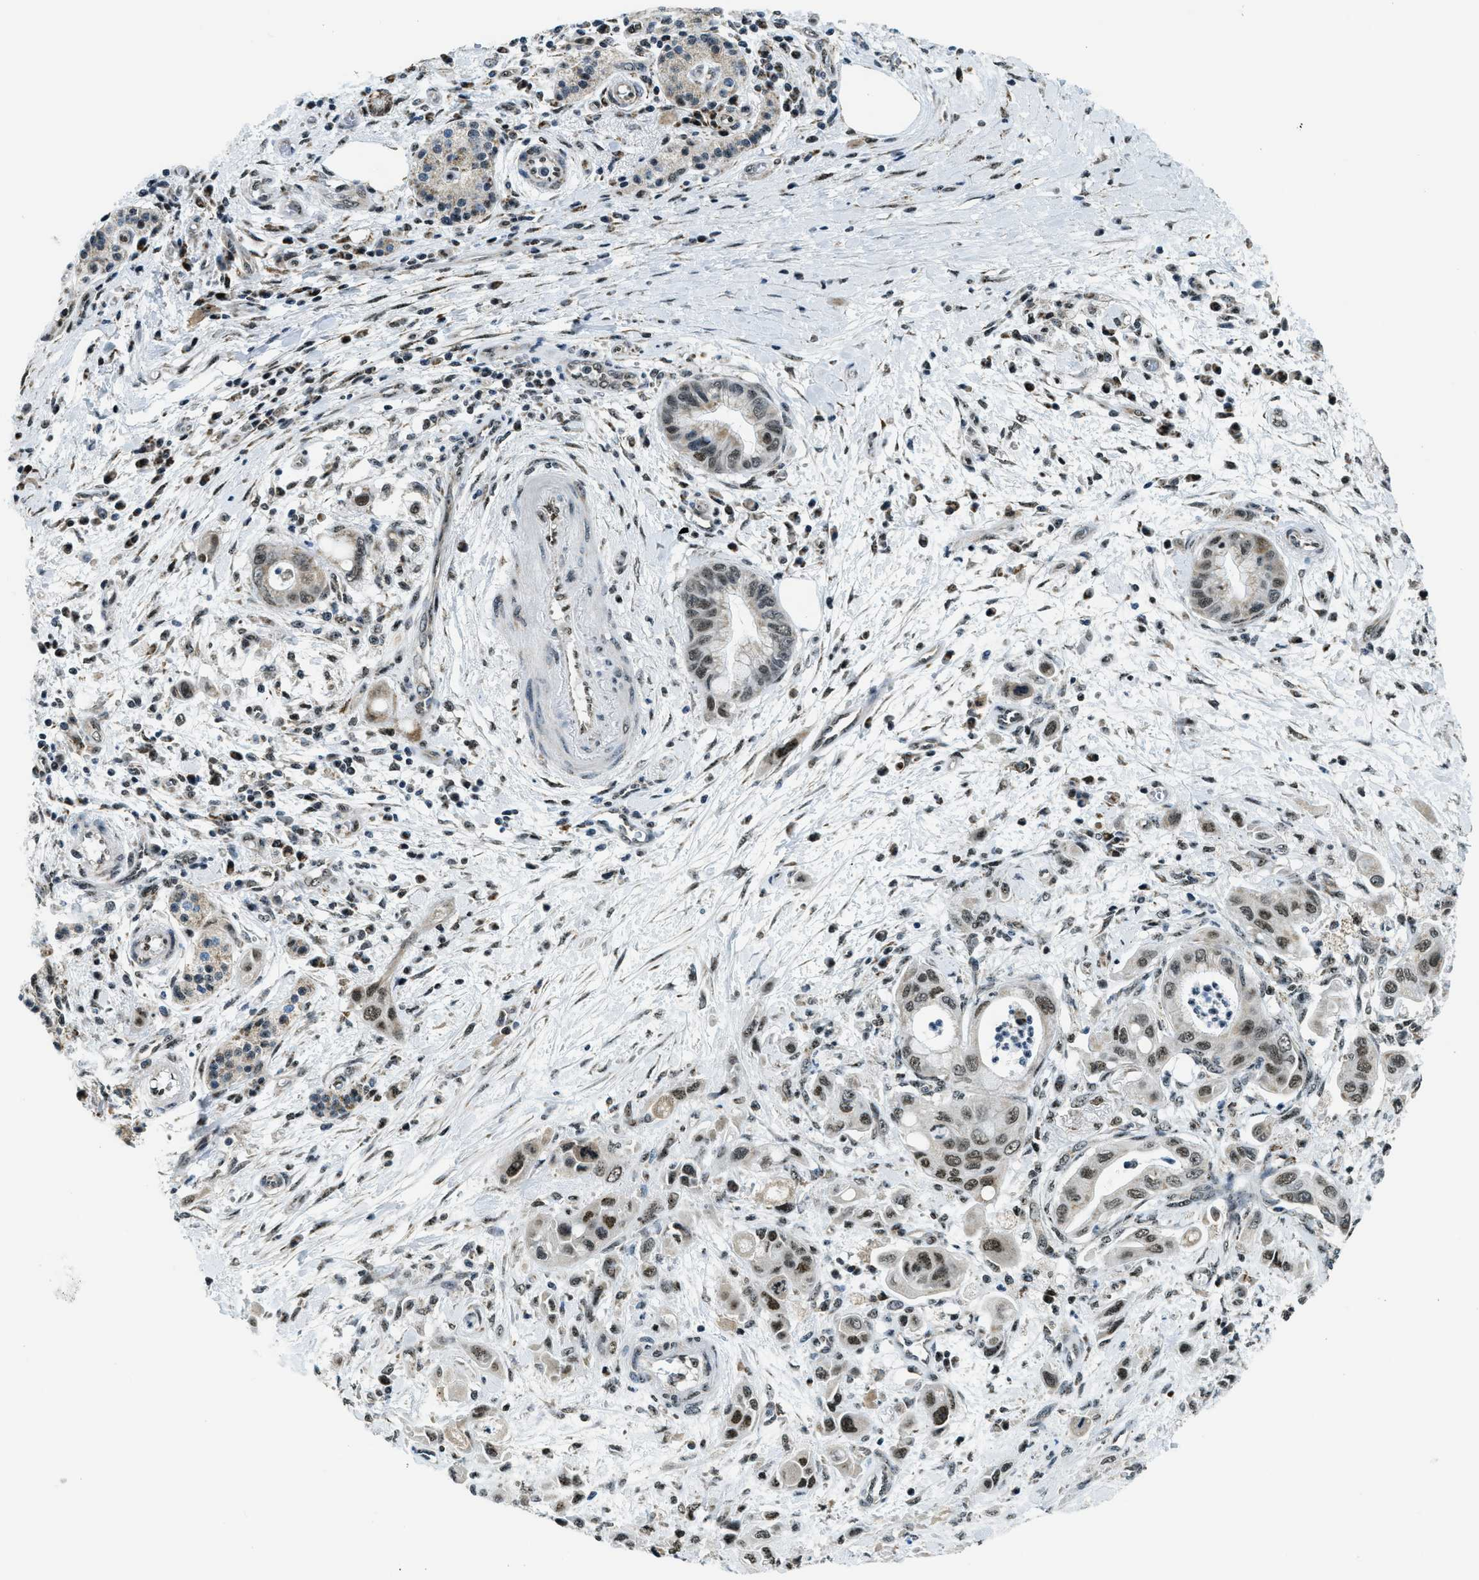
{"staining": {"intensity": "moderate", "quantity": ">75%", "location": "nuclear"}, "tissue": "pancreatic cancer", "cell_type": "Tumor cells", "image_type": "cancer", "snomed": [{"axis": "morphology", "description": "Adenocarcinoma, NOS"}, {"axis": "topography", "description": "Pancreas"}], "caption": "Moderate nuclear protein positivity is seen in approximately >75% of tumor cells in adenocarcinoma (pancreatic).", "gene": "SP100", "patient": {"sex": "female", "age": 73}}